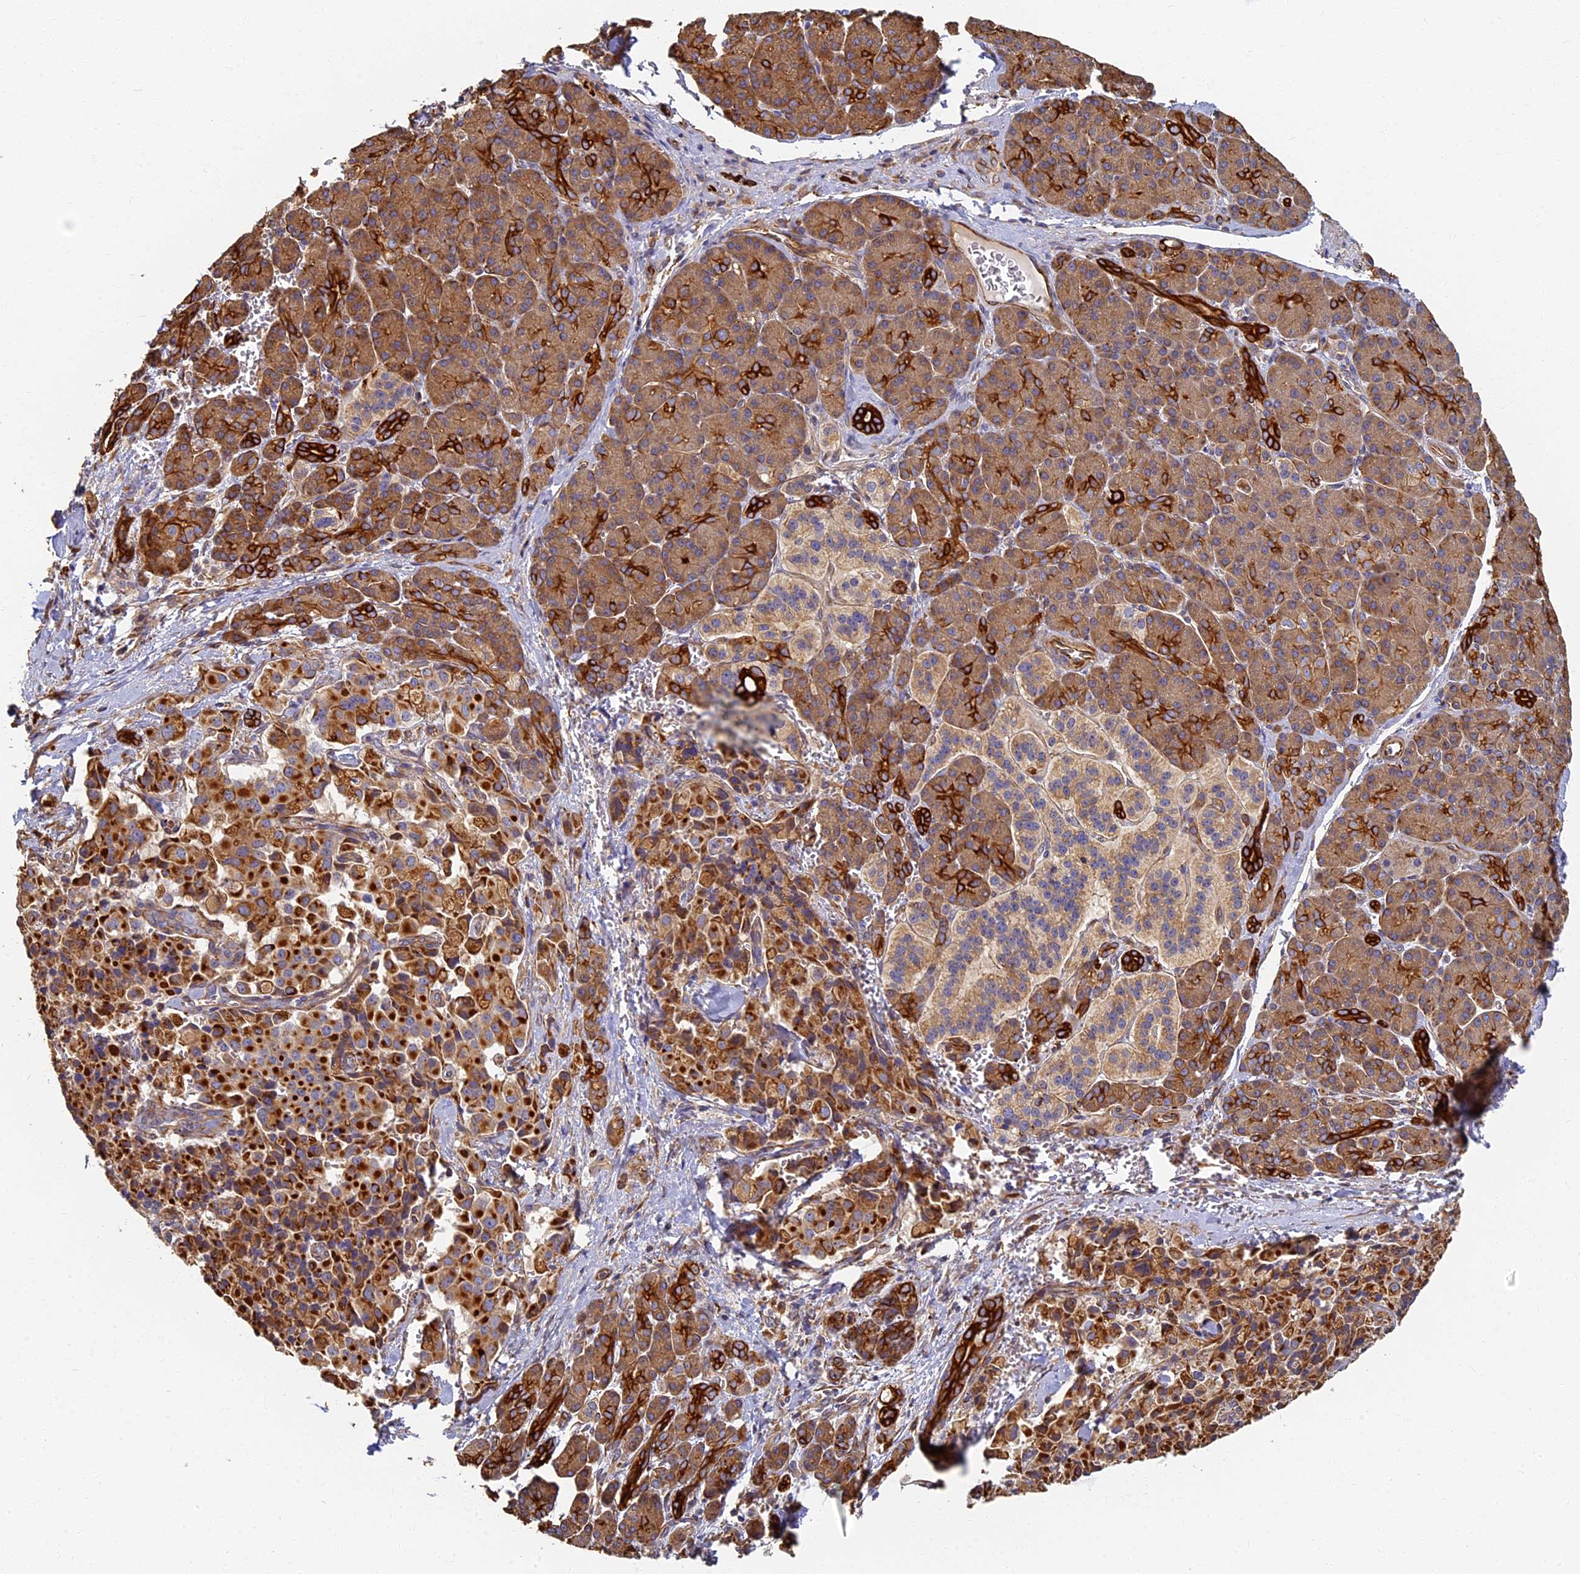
{"staining": {"intensity": "strong", "quantity": ">75%", "location": "cytoplasmic/membranous"}, "tissue": "pancreatic cancer", "cell_type": "Tumor cells", "image_type": "cancer", "snomed": [{"axis": "morphology", "description": "Adenocarcinoma, NOS"}, {"axis": "topography", "description": "Pancreas"}], "caption": "Immunohistochemical staining of pancreatic cancer demonstrates high levels of strong cytoplasmic/membranous expression in about >75% of tumor cells.", "gene": "LRRC57", "patient": {"sex": "male", "age": 65}}